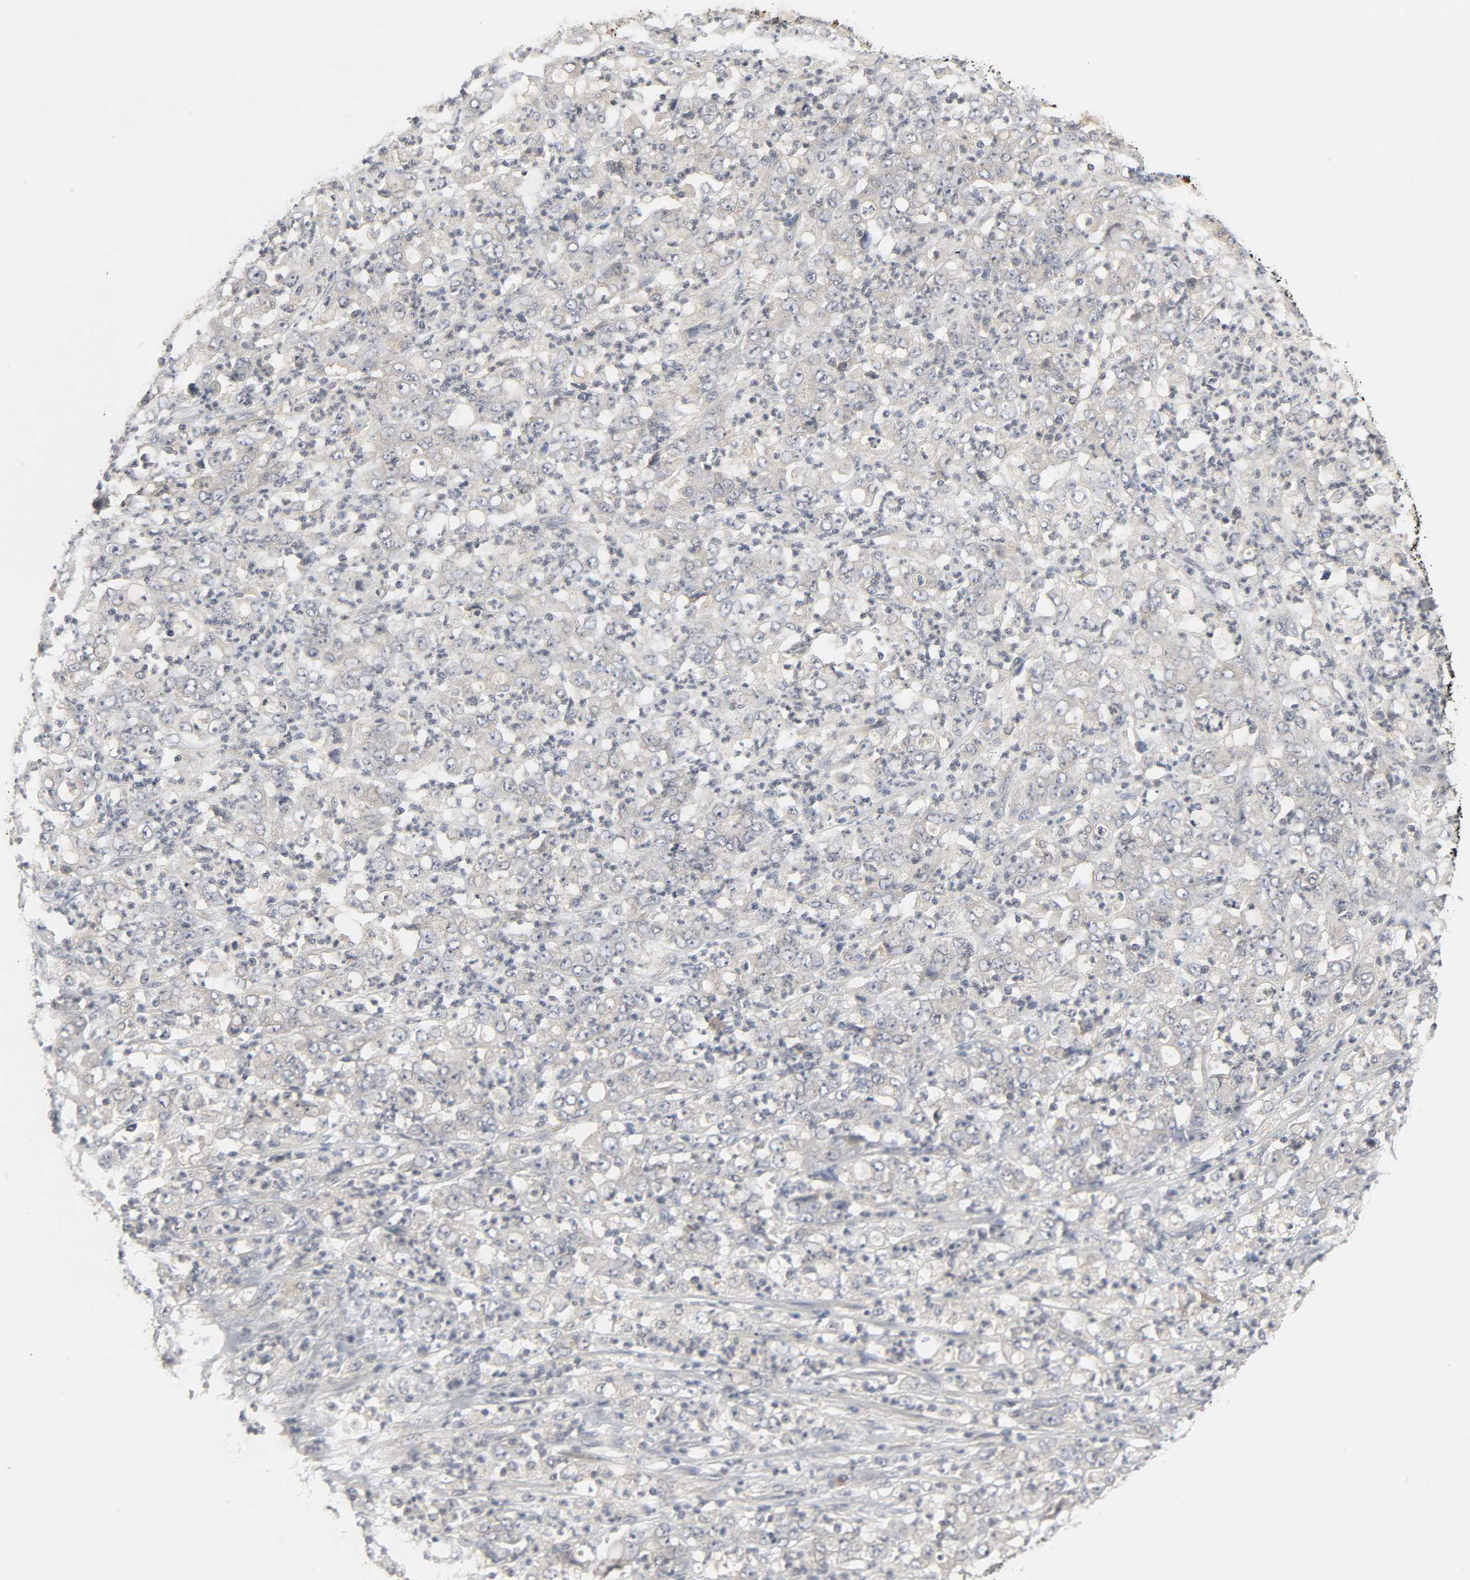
{"staining": {"intensity": "weak", "quantity": "25%-75%", "location": "cytoplasmic/membranous"}, "tissue": "stomach cancer", "cell_type": "Tumor cells", "image_type": "cancer", "snomed": [{"axis": "morphology", "description": "Adenocarcinoma, NOS"}, {"axis": "topography", "description": "Stomach, lower"}], "caption": "Protein expression analysis of stomach cancer displays weak cytoplasmic/membranous expression in about 25%-75% of tumor cells.", "gene": "CLIP1", "patient": {"sex": "female", "age": 71}}